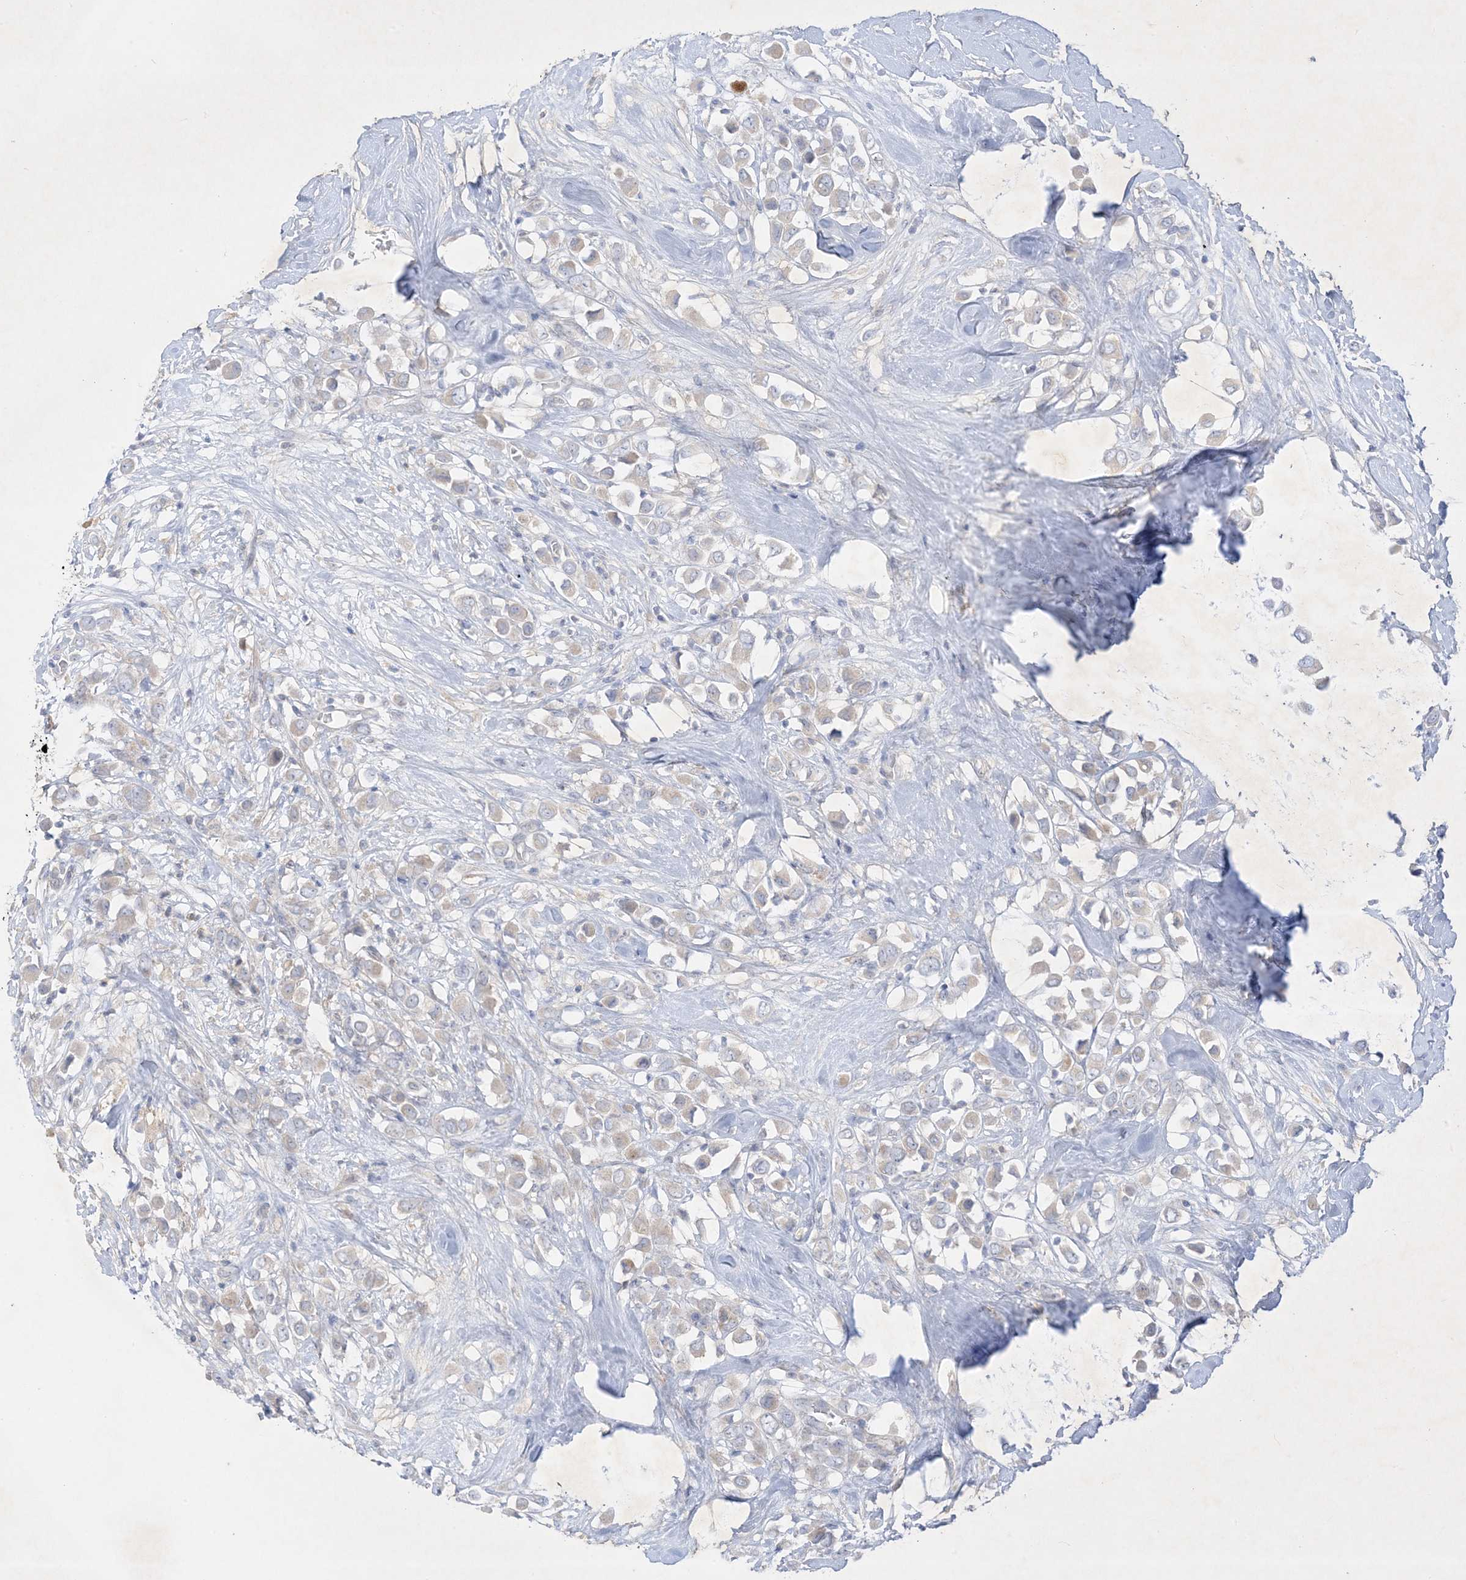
{"staining": {"intensity": "weak", "quantity": "<25%", "location": "cytoplasmic/membranous"}, "tissue": "breast cancer", "cell_type": "Tumor cells", "image_type": "cancer", "snomed": [{"axis": "morphology", "description": "Duct carcinoma"}, {"axis": "topography", "description": "Breast"}], "caption": "Breast invasive ductal carcinoma stained for a protein using immunohistochemistry (IHC) displays no expression tumor cells.", "gene": "PLEKHA3", "patient": {"sex": "female", "age": 61}}